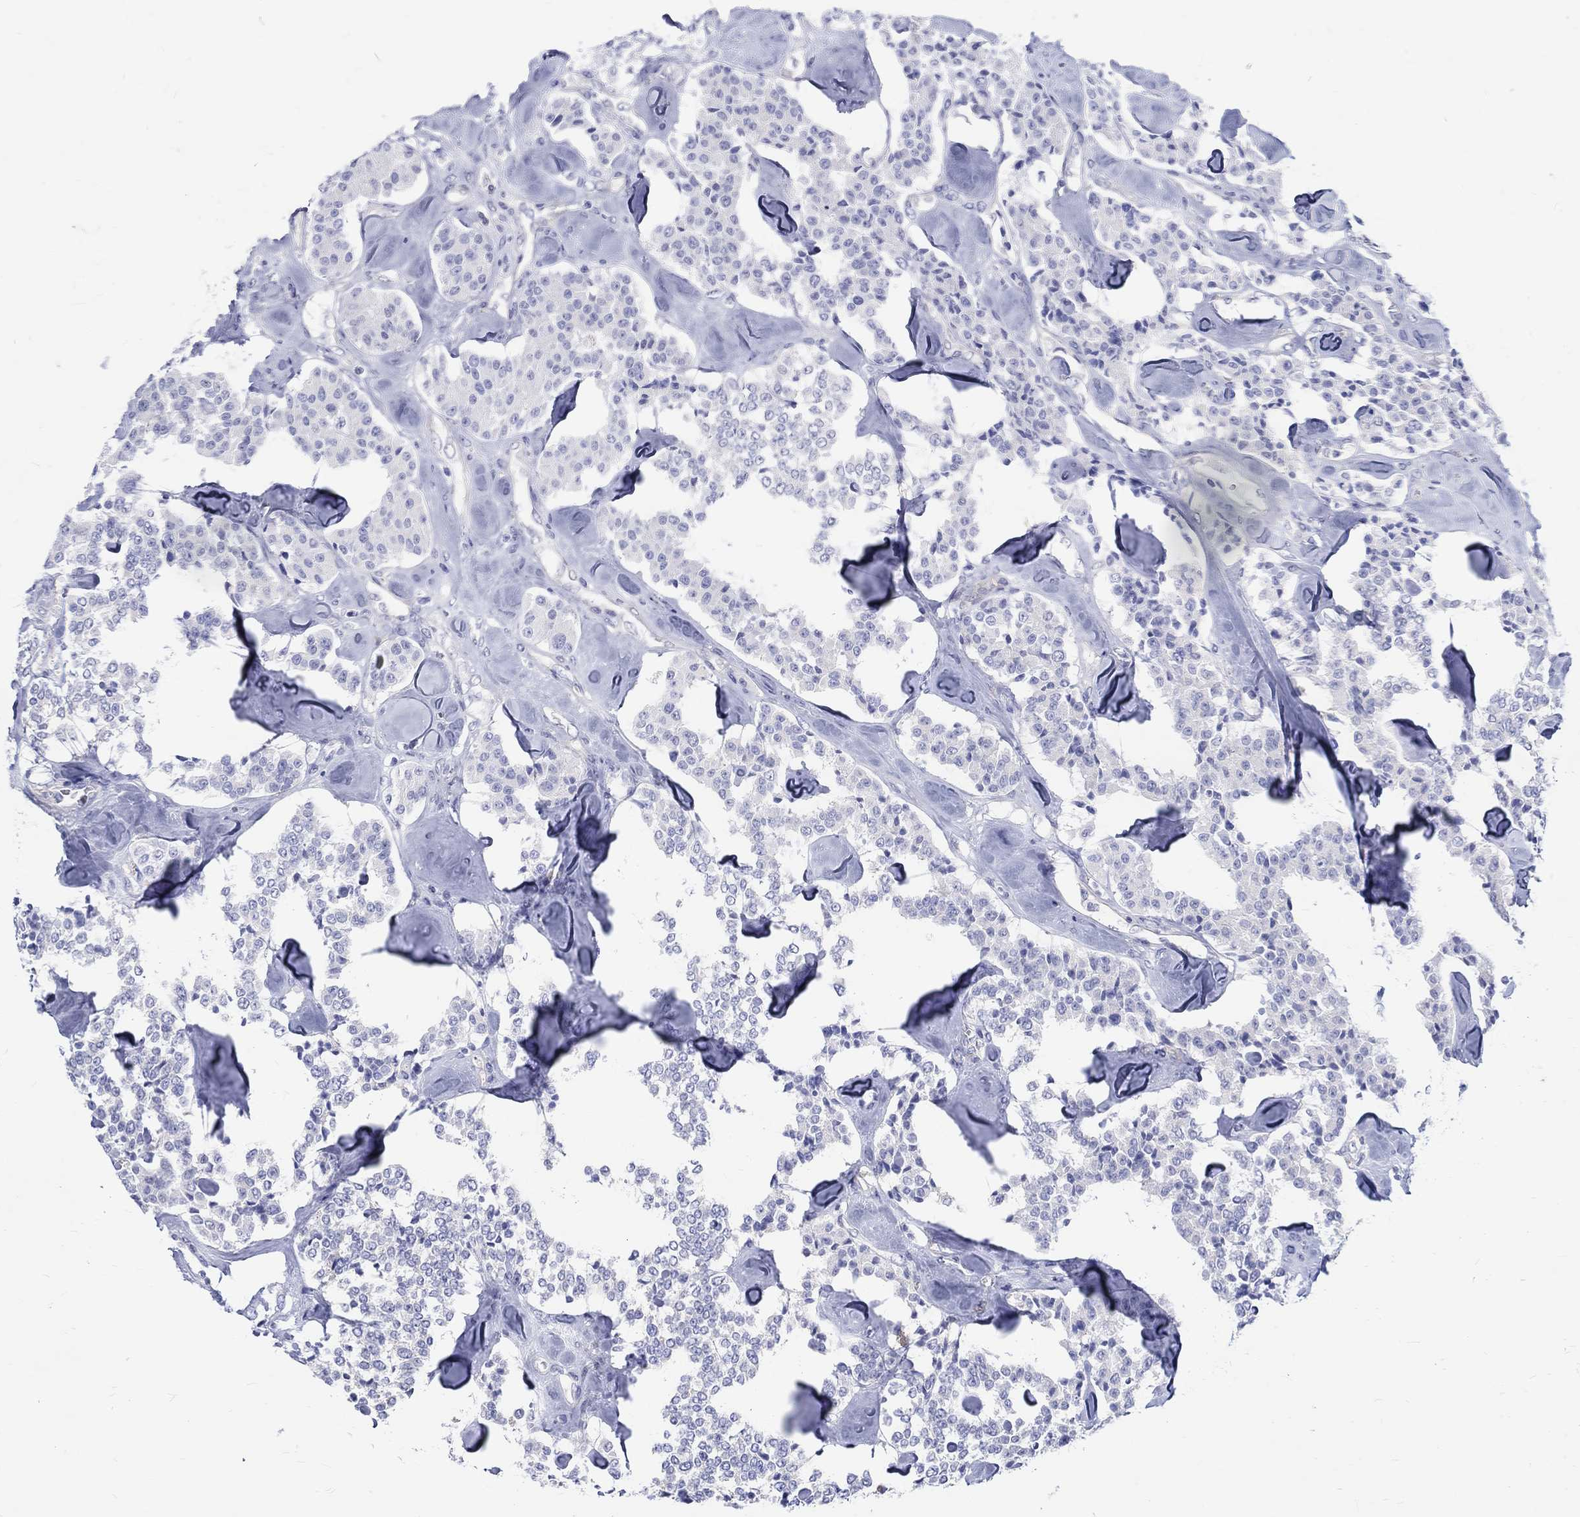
{"staining": {"intensity": "negative", "quantity": "none", "location": "none"}, "tissue": "carcinoid", "cell_type": "Tumor cells", "image_type": "cancer", "snomed": [{"axis": "morphology", "description": "Carcinoid, malignant, NOS"}, {"axis": "topography", "description": "Pancreas"}], "caption": "Malignant carcinoid stained for a protein using immunohistochemistry exhibits no staining tumor cells.", "gene": "SH2D7", "patient": {"sex": "male", "age": 41}}